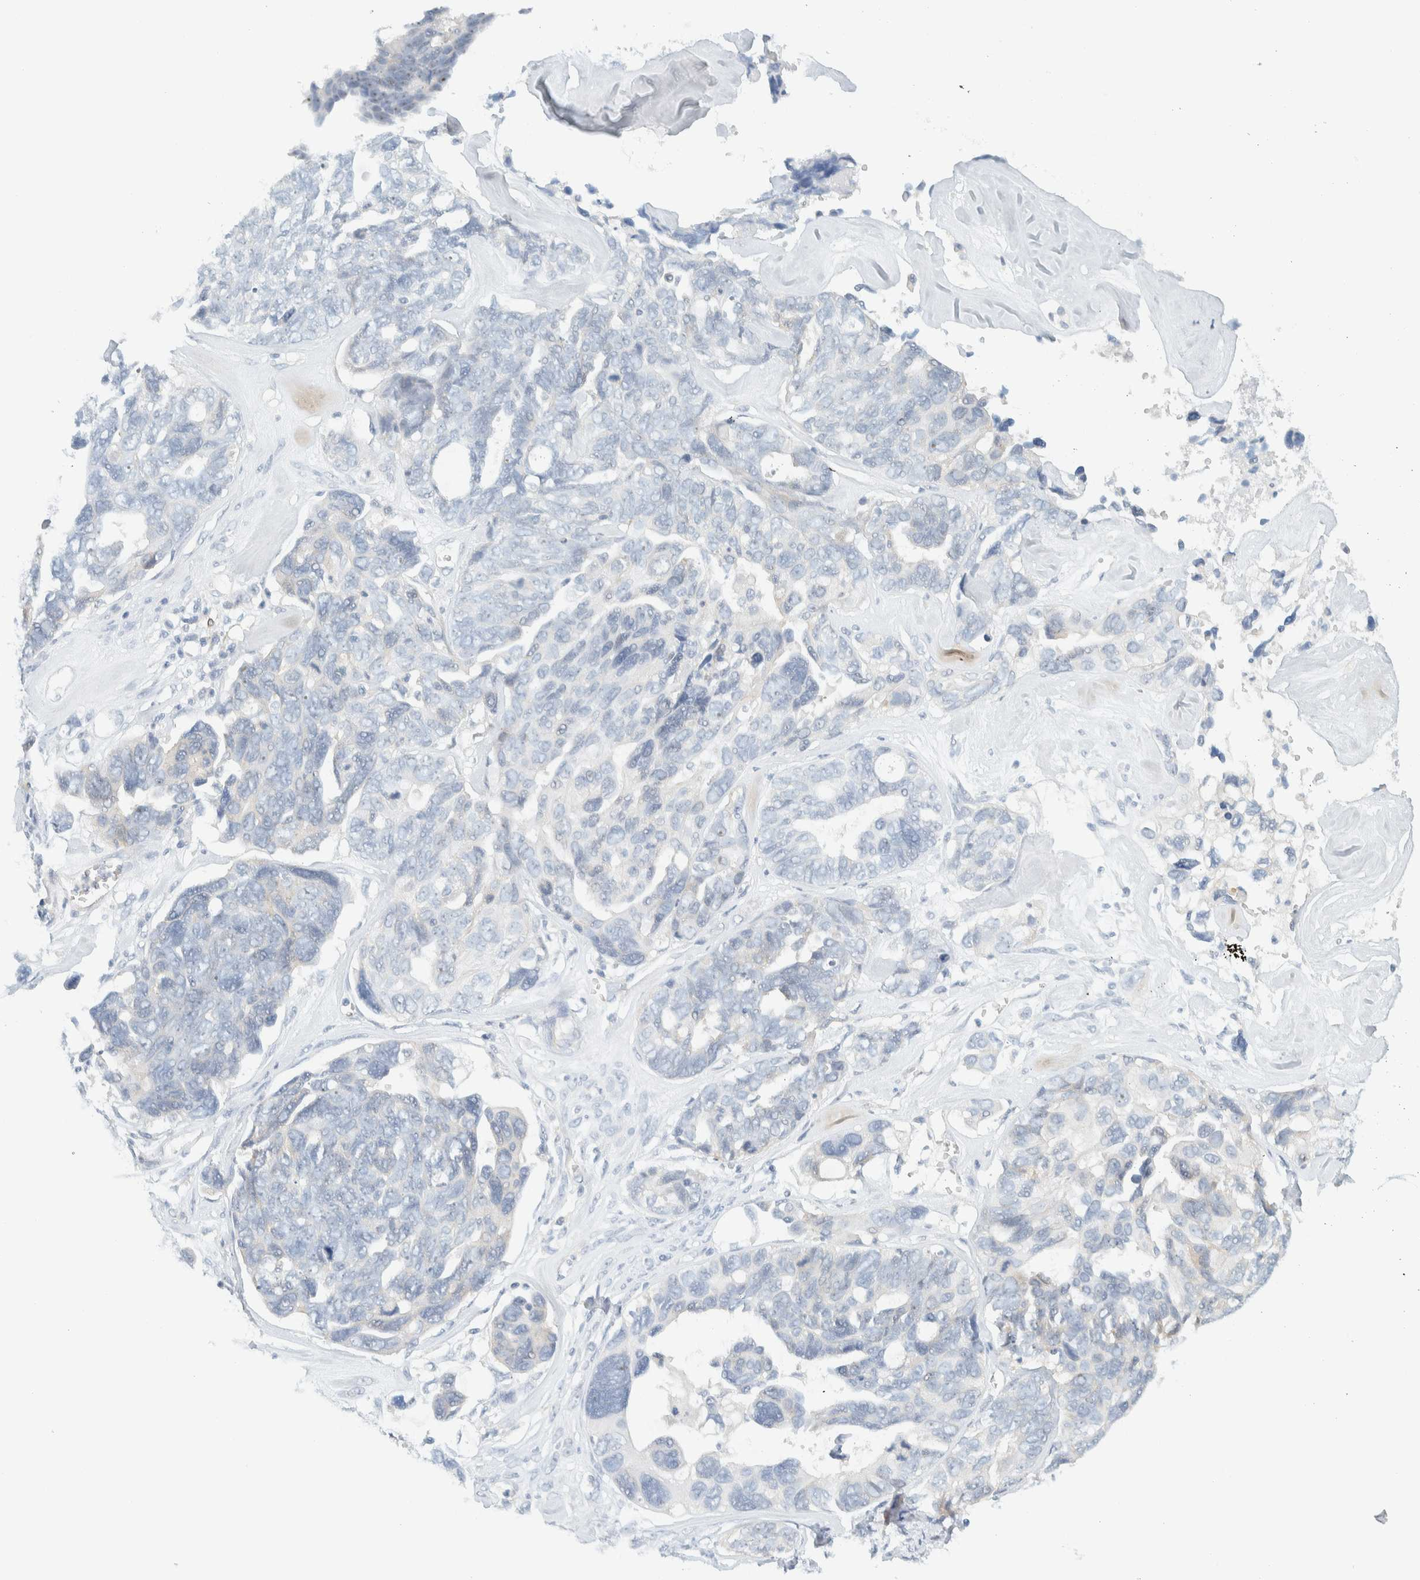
{"staining": {"intensity": "negative", "quantity": "none", "location": "none"}, "tissue": "ovarian cancer", "cell_type": "Tumor cells", "image_type": "cancer", "snomed": [{"axis": "morphology", "description": "Cystadenocarcinoma, serous, NOS"}, {"axis": "topography", "description": "Ovary"}], "caption": "A histopathology image of human serous cystadenocarcinoma (ovarian) is negative for staining in tumor cells.", "gene": "NDE1", "patient": {"sex": "female", "age": 79}}